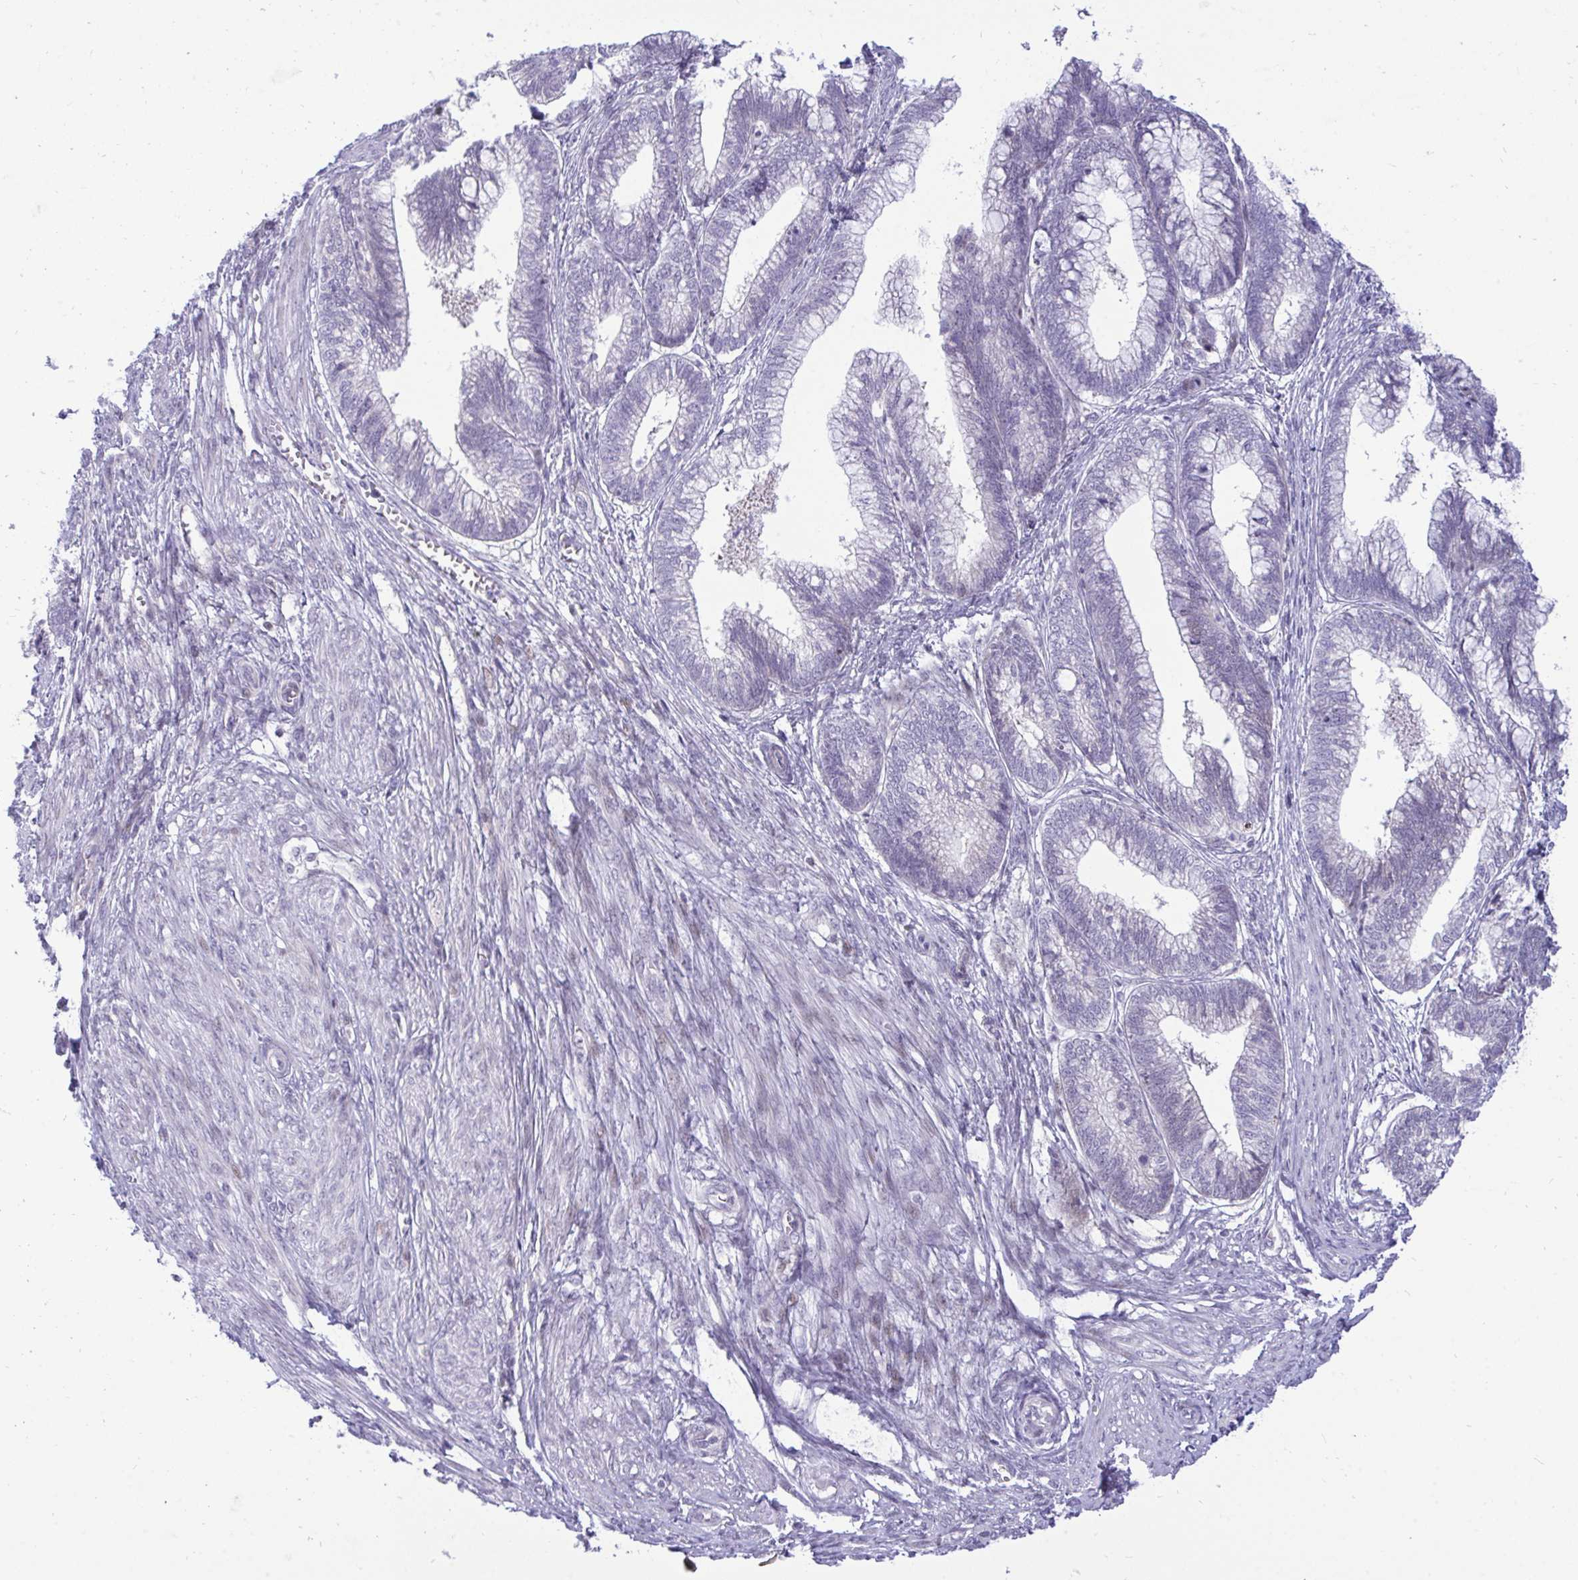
{"staining": {"intensity": "negative", "quantity": "none", "location": "none"}, "tissue": "cervical cancer", "cell_type": "Tumor cells", "image_type": "cancer", "snomed": [{"axis": "morphology", "description": "Adenocarcinoma, NOS"}, {"axis": "topography", "description": "Cervix"}], "caption": "Immunohistochemistry micrograph of neoplastic tissue: cervical cancer (adenocarcinoma) stained with DAB (3,3'-diaminobenzidine) demonstrates no significant protein staining in tumor cells. (DAB (3,3'-diaminobenzidine) IHC visualized using brightfield microscopy, high magnification).", "gene": "EPOP", "patient": {"sex": "female", "age": 44}}